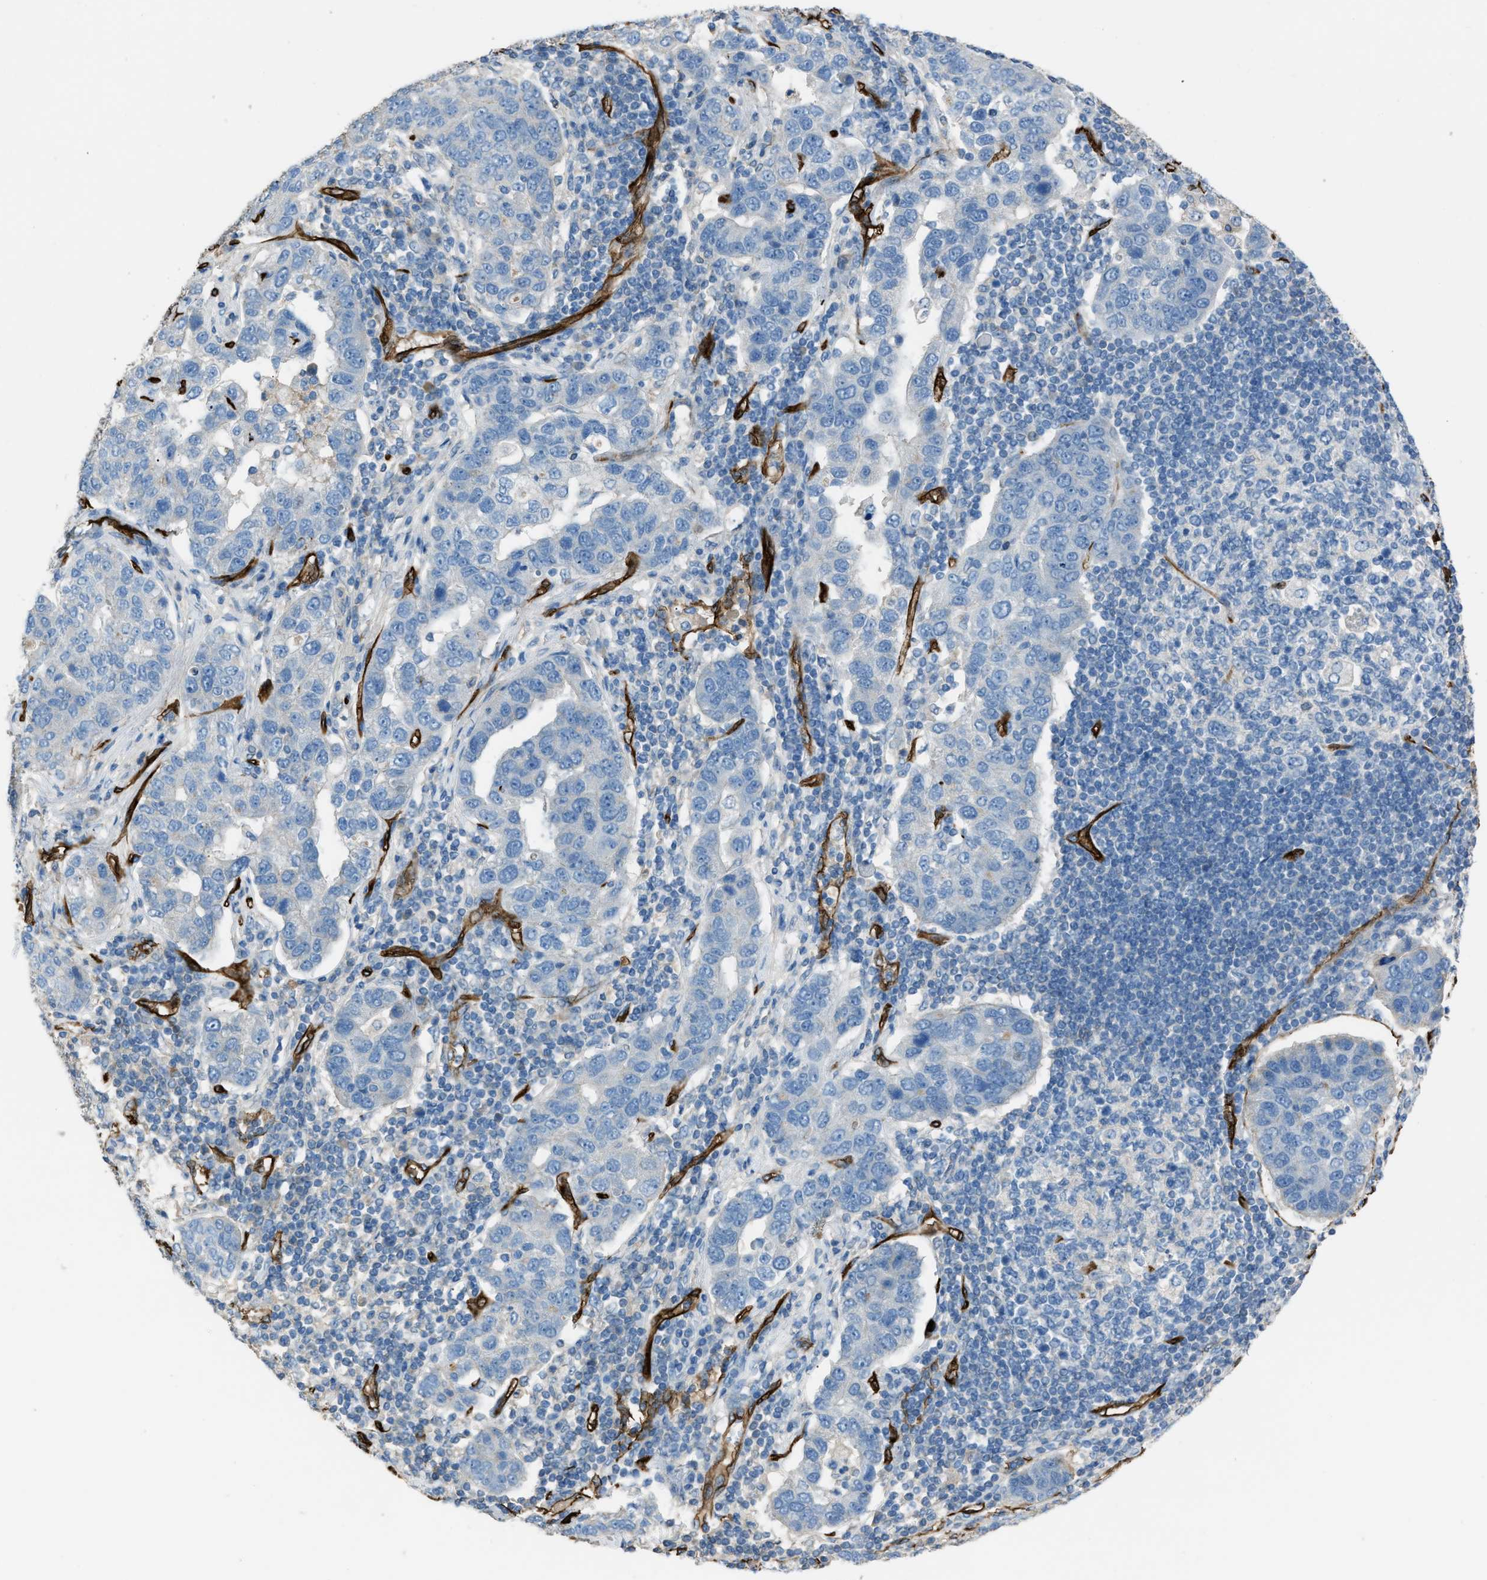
{"staining": {"intensity": "negative", "quantity": "none", "location": "none"}, "tissue": "pancreatic cancer", "cell_type": "Tumor cells", "image_type": "cancer", "snomed": [{"axis": "morphology", "description": "Adenocarcinoma, NOS"}, {"axis": "topography", "description": "Pancreas"}], "caption": "Immunohistochemistry of adenocarcinoma (pancreatic) demonstrates no positivity in tumor cells.", "gene": "SLC22A15", "patient": {"sex": "female", "age": 61}}